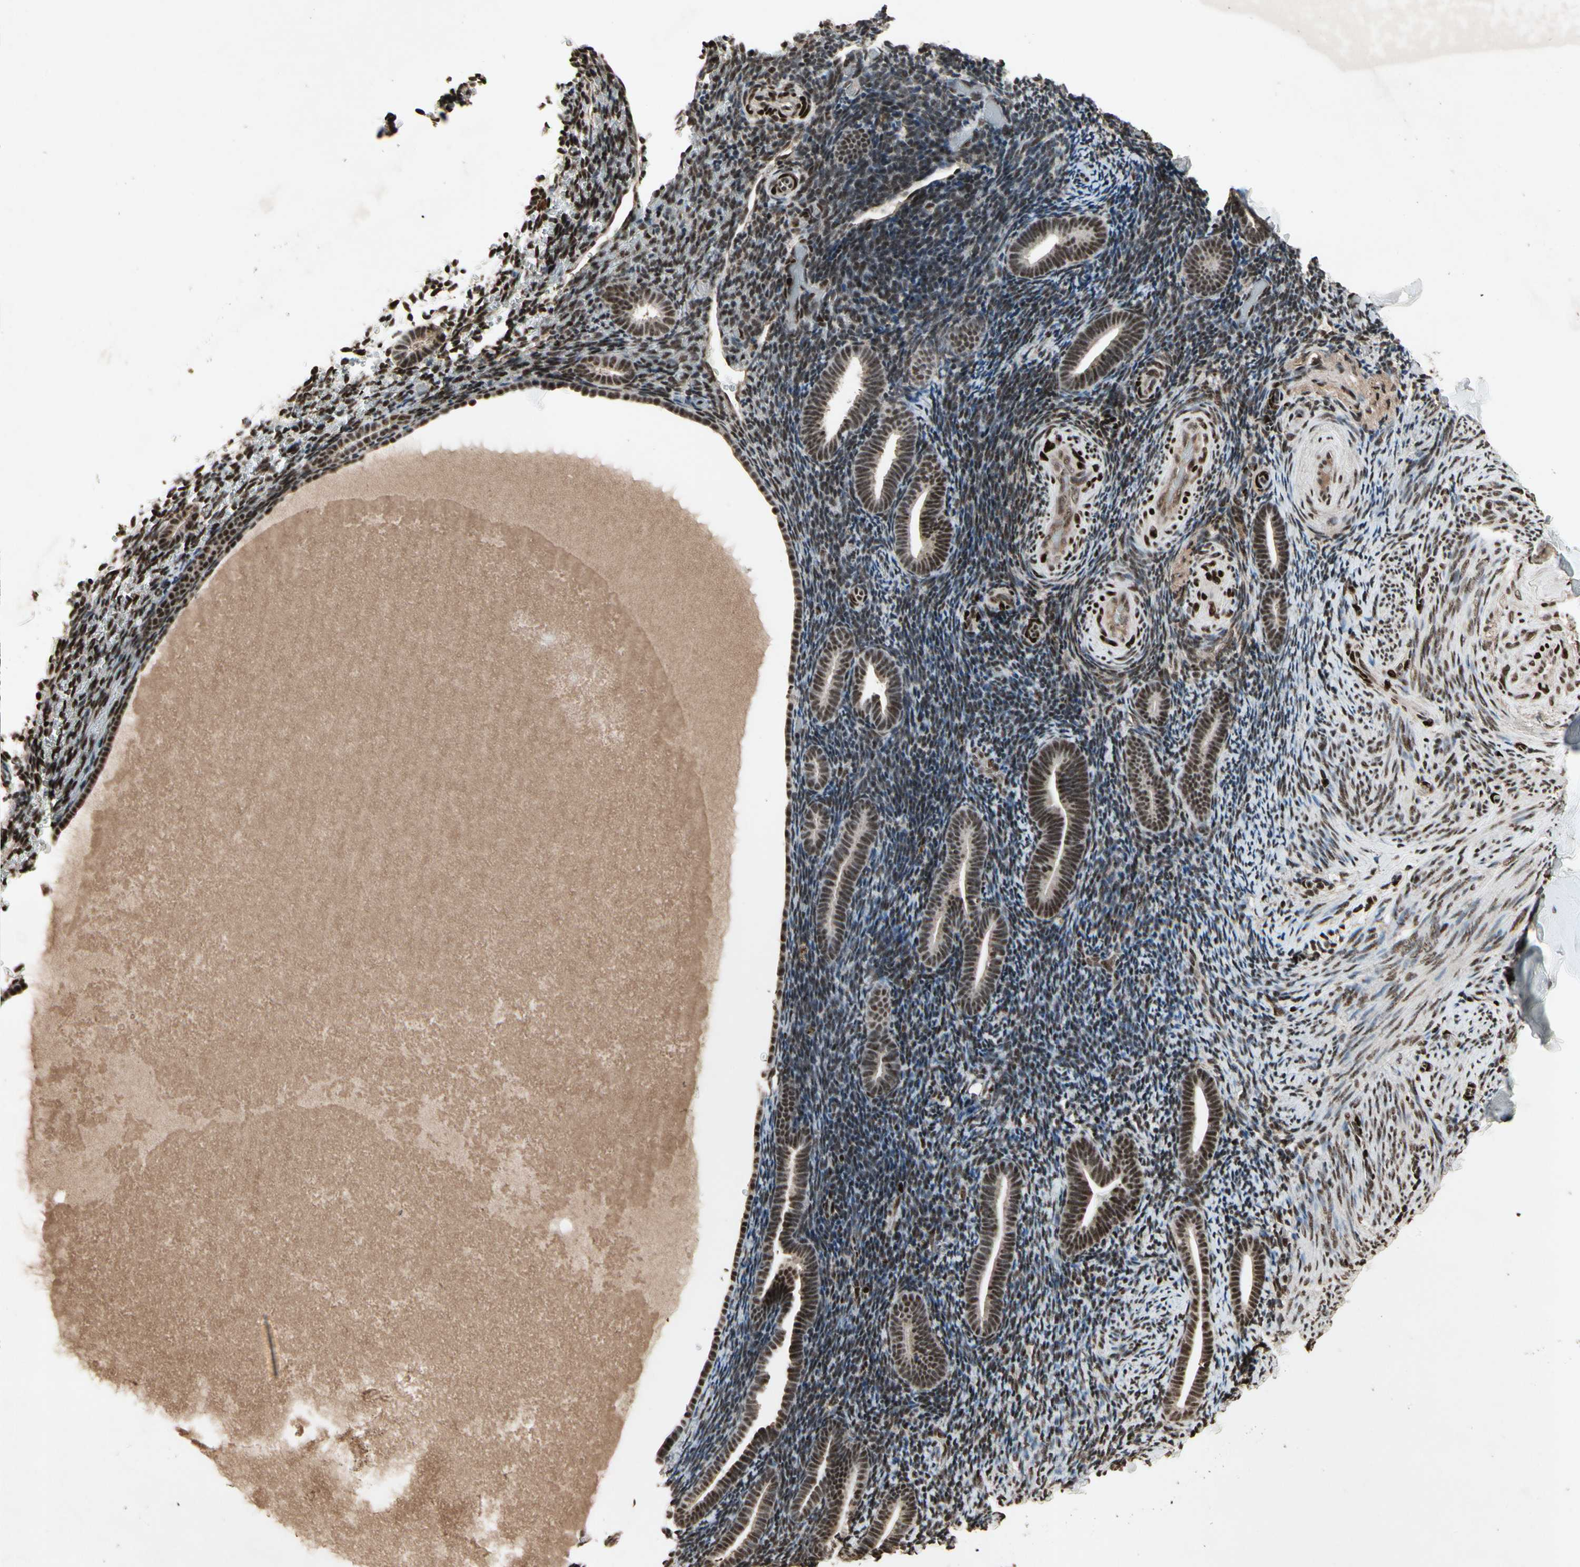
{"staining": {"intensity": "strong", "quantity": "25%-75%", "location": "nuclear"}, "tissue": "endometrium", "cell_type": "Cells in endometrial stroma", "image_type": "normal", "snomed": [{"axis": "morphology", "description": "Normal tissue, NOS"}, {"axis": "topography", "description": "Endometrium"}], "caption": "This photomicrograph exhibits normal endometrium stained with IHC to label a protein in brown. The nuclear of cells in endometrial stroma show strong positivity for the protein. Nuclei are counter-stained blue.", "gene": "TBX2", "patient": {"sex": "female", "age": 51}}